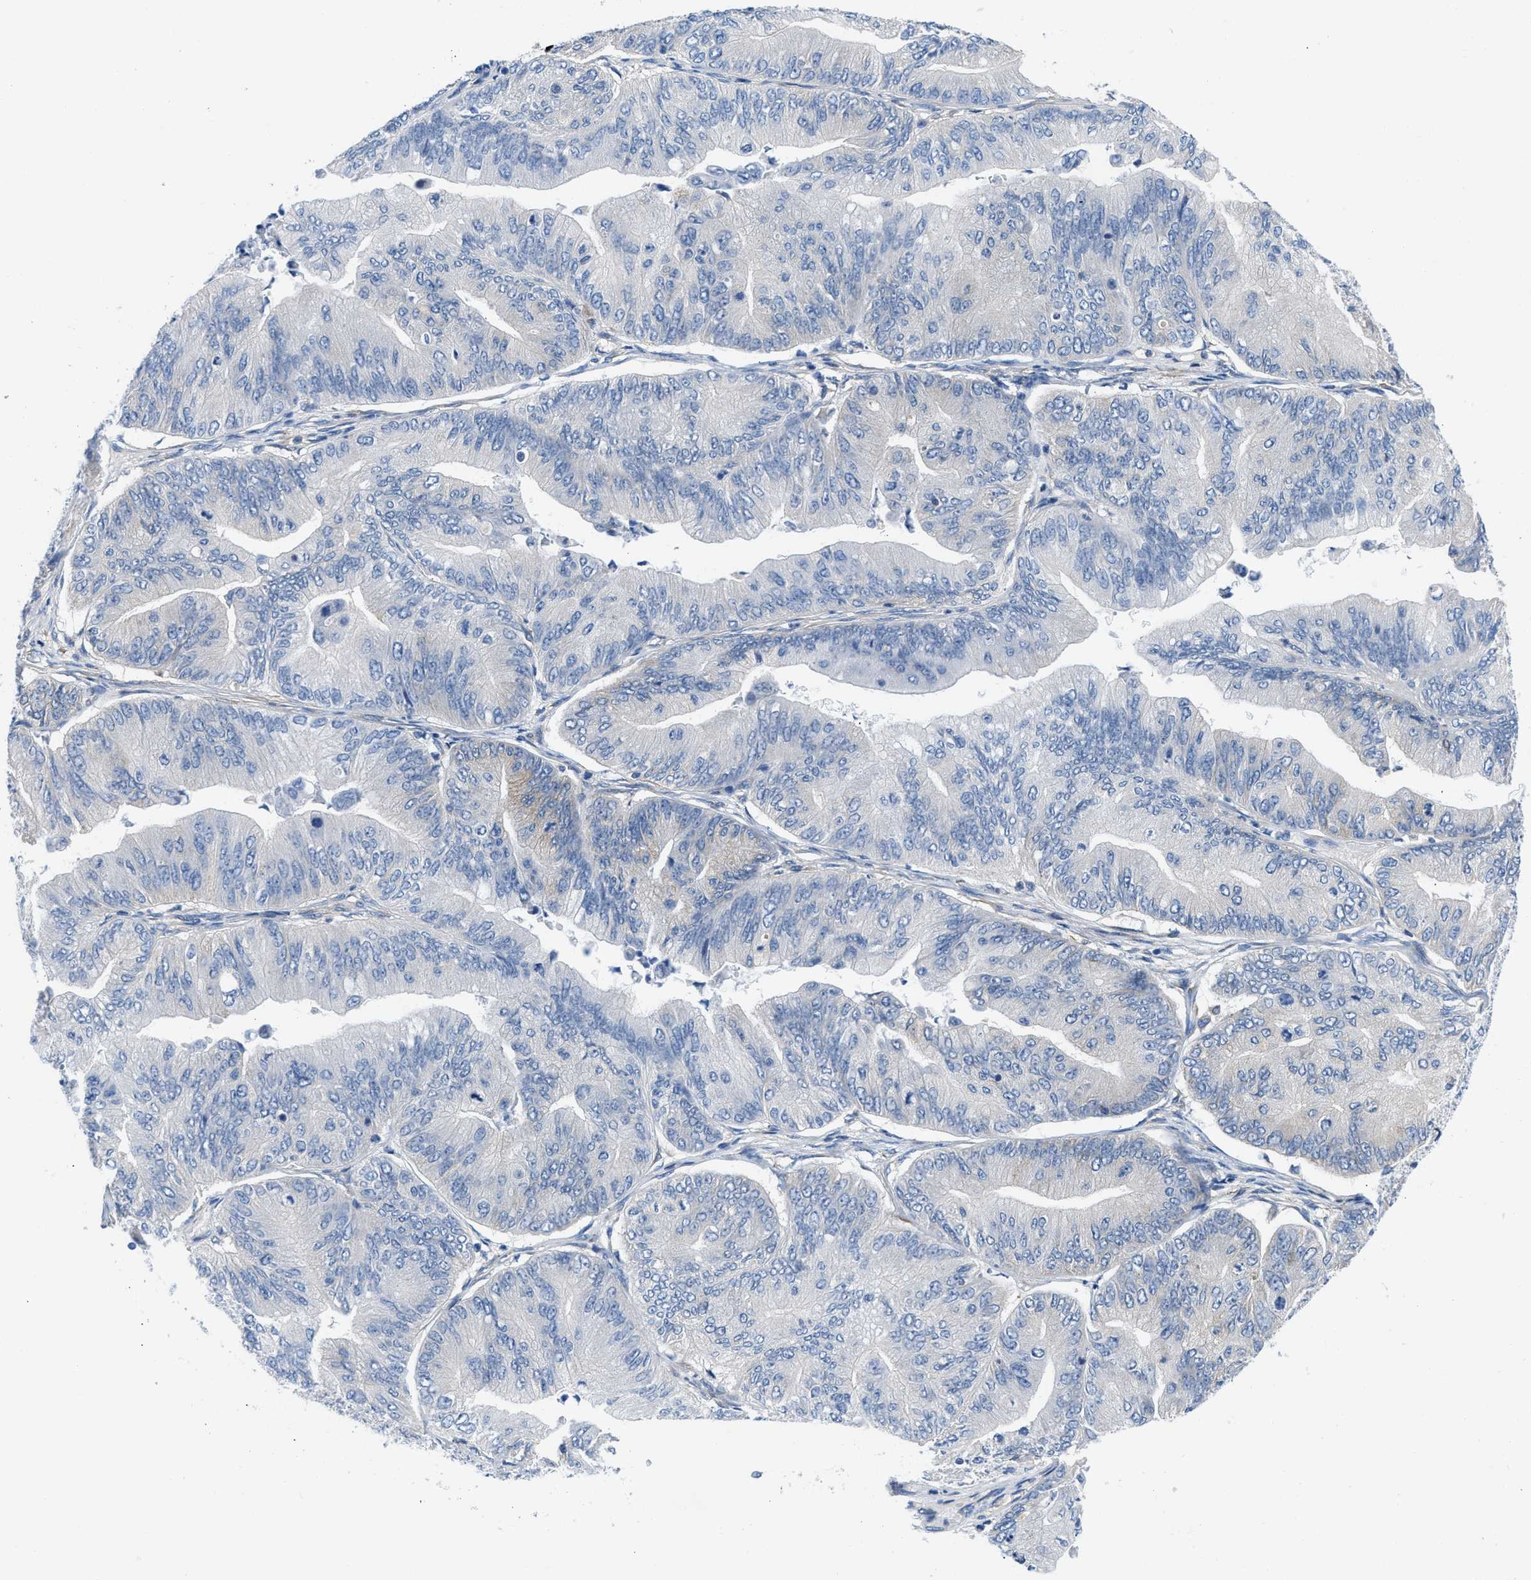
{"staining": {"intensity": "weak", "quantity": "<25%", "location": "cytoplasmic/membranous"}, "tissue": "ovarian cancer", "cell_type": "Tumor cells", "image_type": "cancer", "snomed": [{"axis": "morphology", "description": "Cystadenocarcinoma, mucinous, NOS"}, {"axis": "topography", "description": "Ovary"}], "caption": "High power microscopy histopathology image of an immunohistochemistry histopathology image of ovarian cancer, revealing no significant staining in tumor cells.", "gene": "BNC2", "patient": {"sex": "female", "age": 61}}